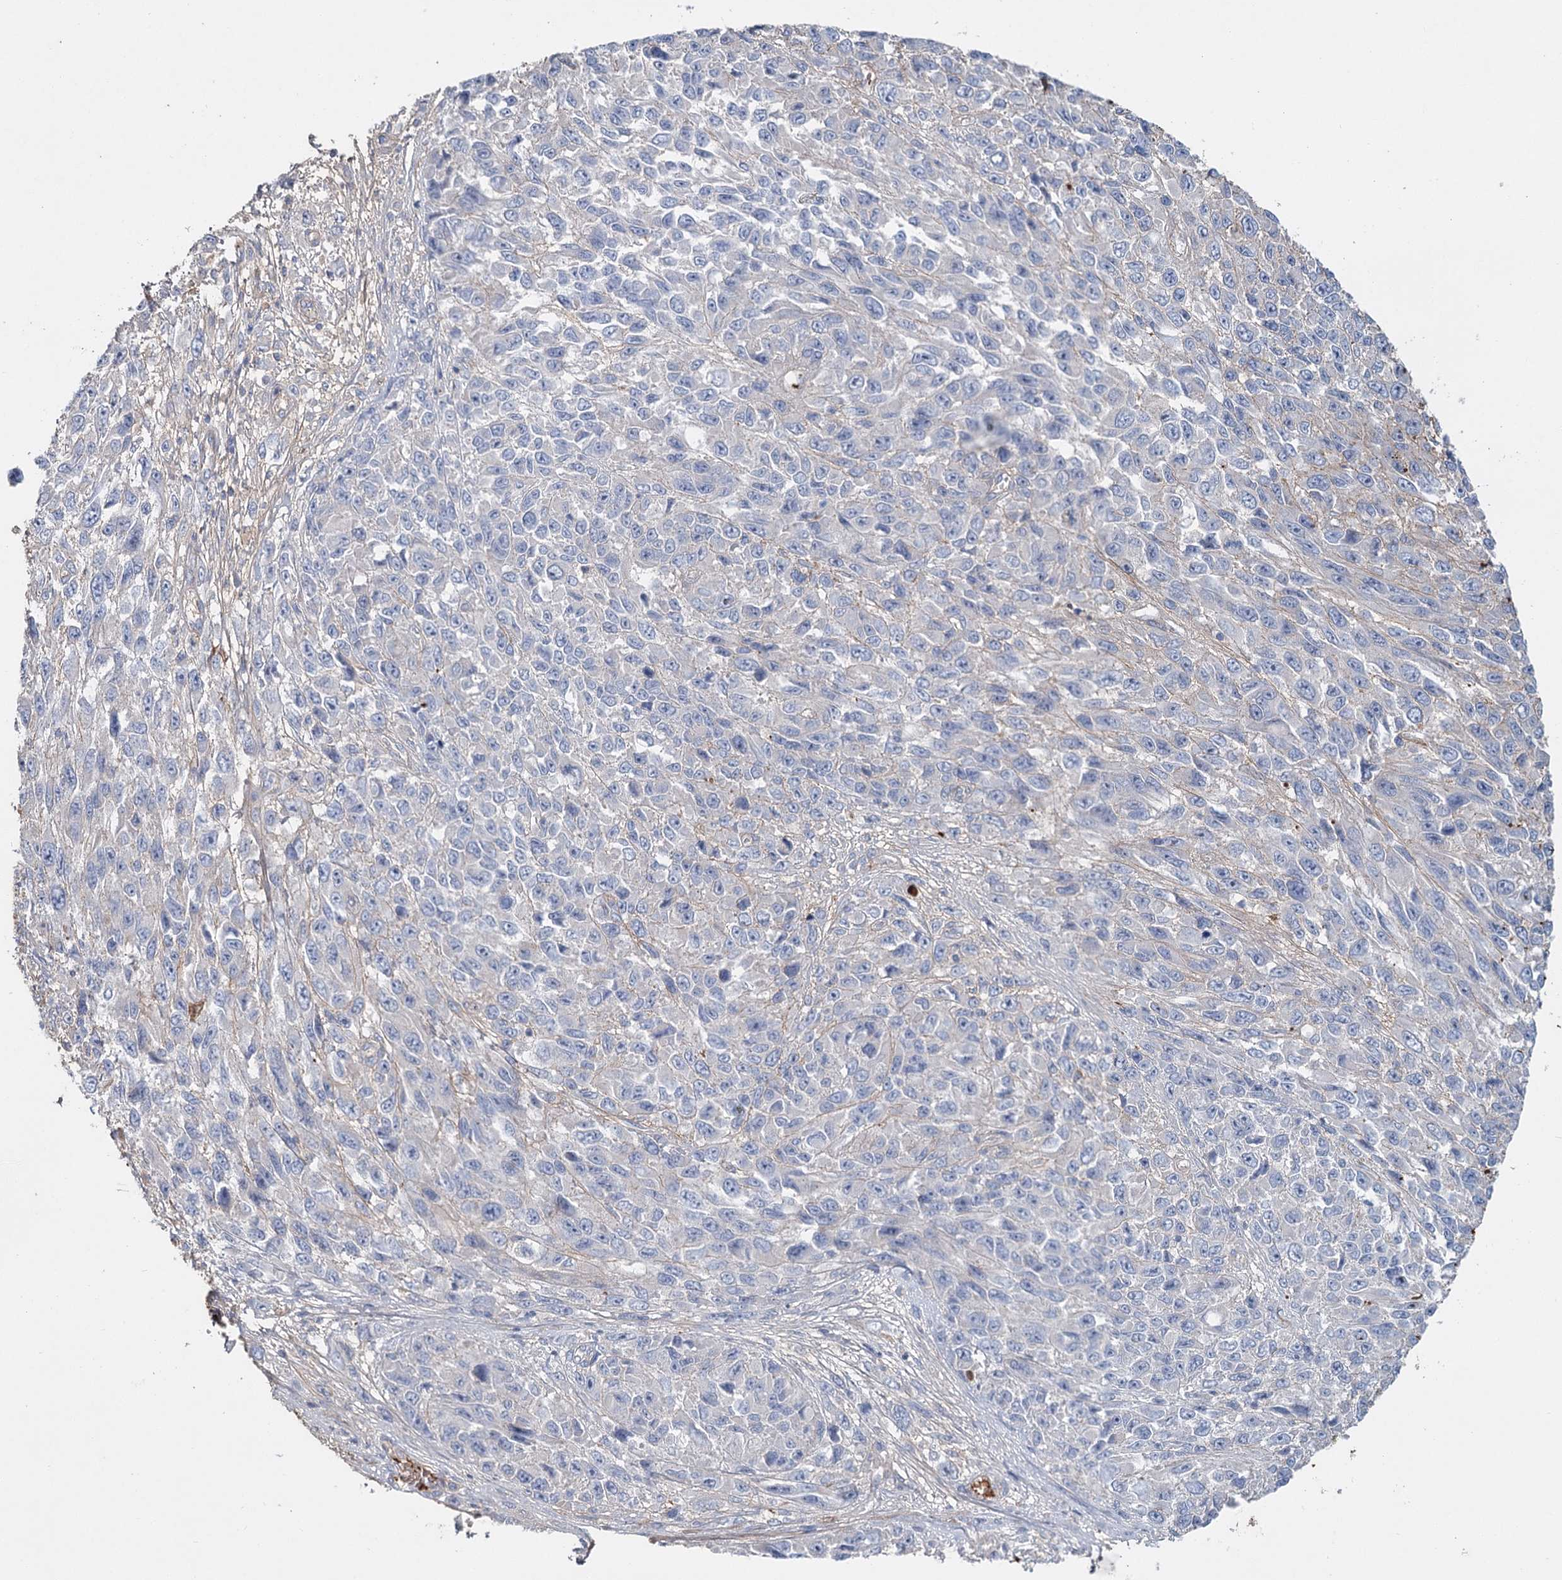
{"staining": {"intensity": "negative", "quantity": "none", "location": "none"}, "tissue": "melanoma", "cell_type": "Tumor cells", "image_type": "cancer", "snomed": [{"axis": "morphology", "description": "Normal tissue, NOS"}, {"axis": "morphology", "description": "Malignant melanoma, NOS"}, {"axis": "topography", "description": "Skin"}], "caption": "High magnification brightfield microscopy of malignant melanoma stained with DAB (brown) and counterstained with hematoxylin (blue): tumor cells show no significant positivity.", "gene": "ALKBH8", "patient": {"sex": "female", "age": 96}}